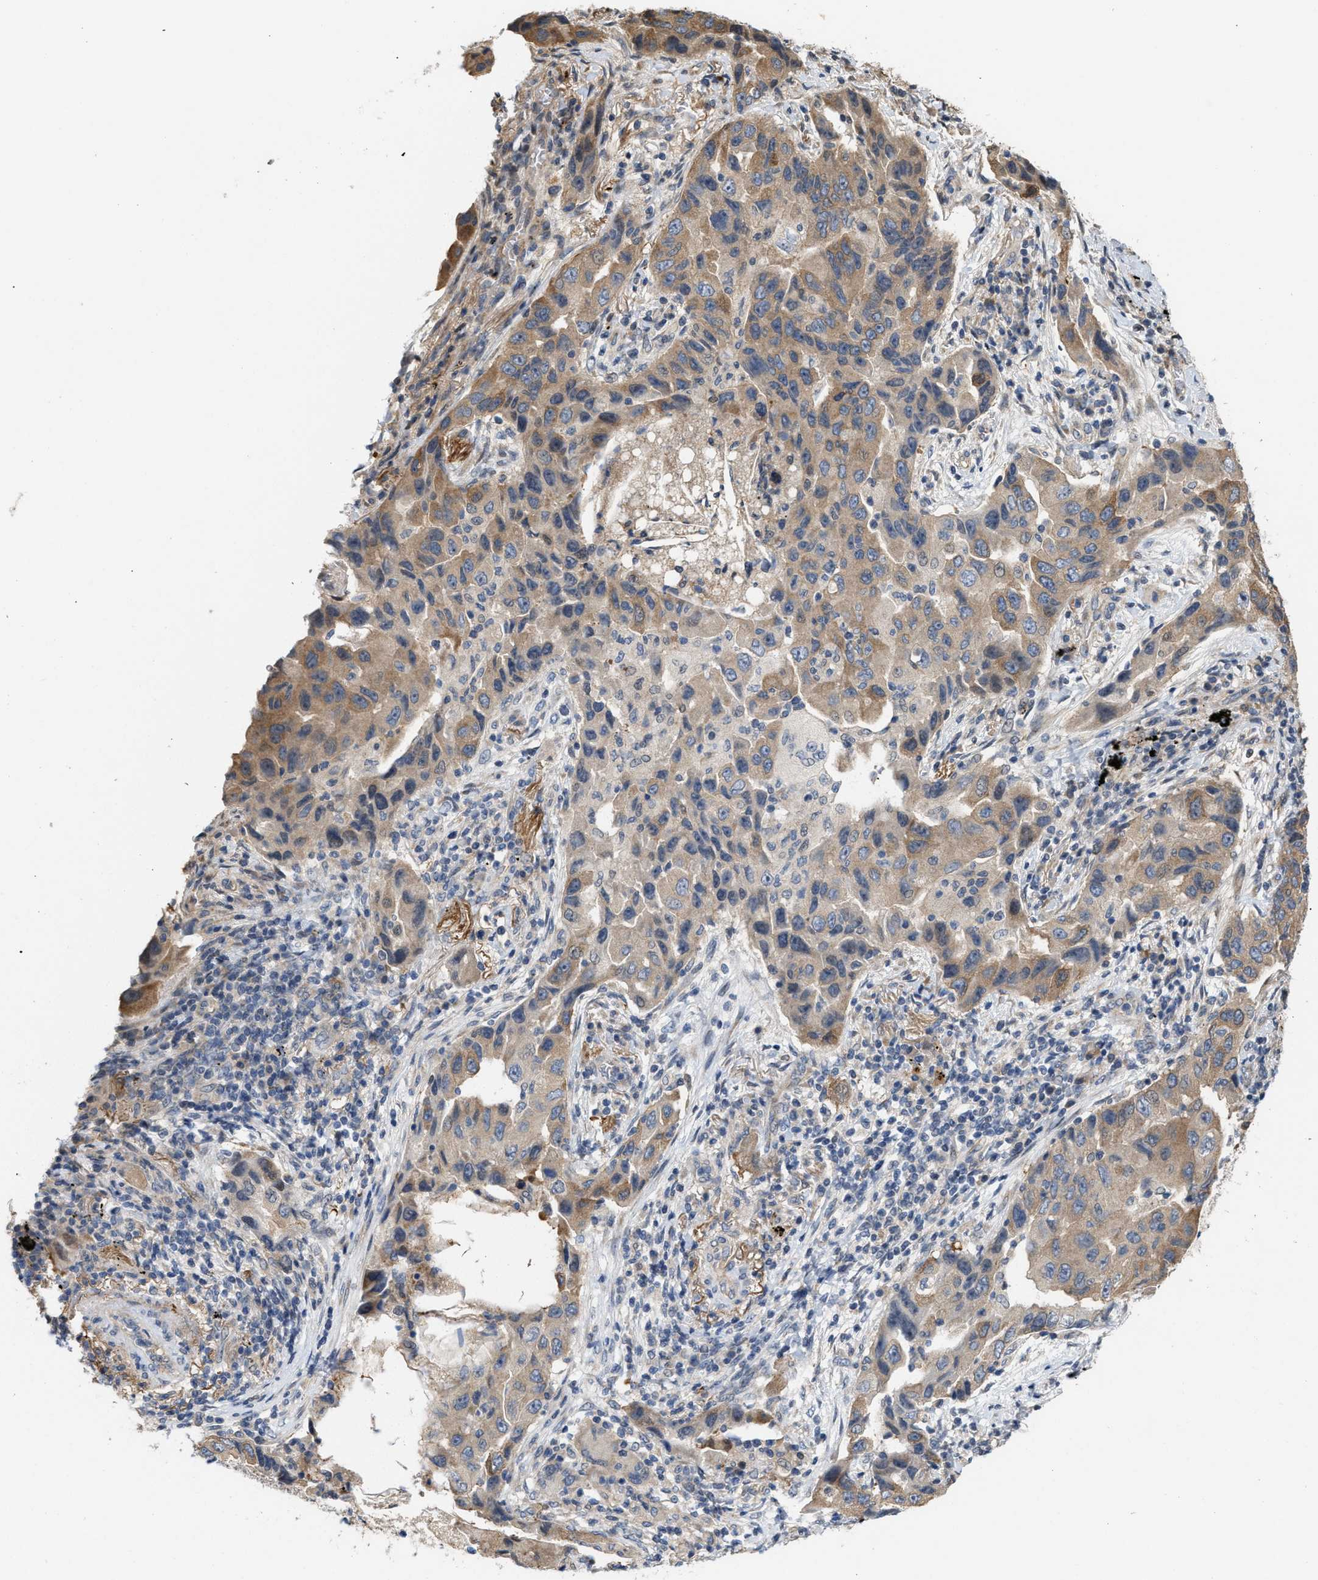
{"staining": {"intensity": "moderate", "quantity": ">75%", "location": "cytoplasmic/membranous"}, "tissue": "lung cancer", "cell_type": "Tumor cells", "image_type": "cancer", "snomed": [{"axis": "morphology", "description": "Adenocarcinoma, NOS"}, {"axis": "topography", "description": "Lung"}], "caption": "A micrograph of human lung adenocarcinoma stained for a protein exhibits moderate cytoplasmic/membranous brown staining in tumor cells.", "gene": "CSNK1A1", "patient": {"sex": "female", "age": 65}}